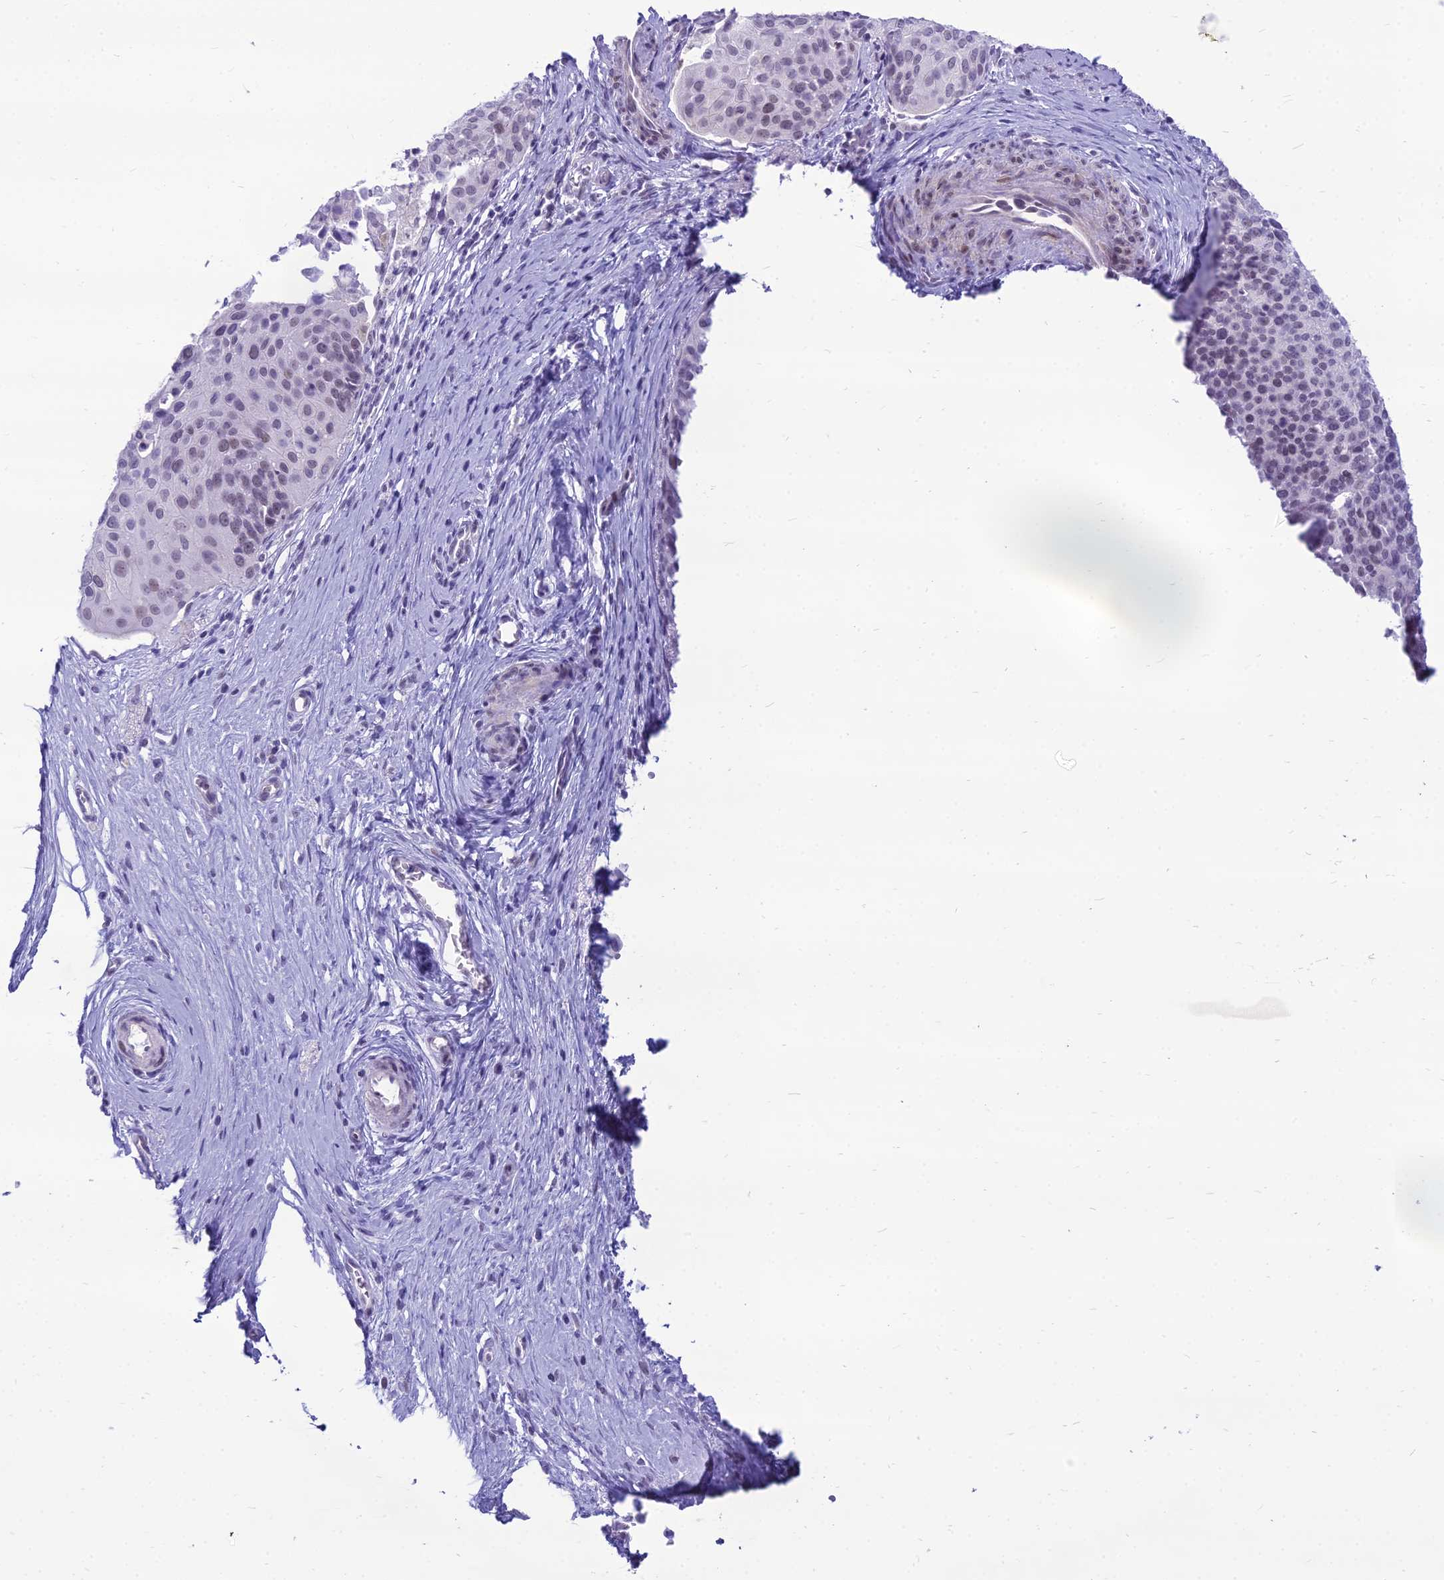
{"staining": {"intensity": "weak", "quantity": "<25%", "location": "nuclear"}, "tissue": "cervical cancer", "cell_type": "Tumor cells", "image_type": "cancer", "snomed": [{"axis": "morphology", "description": "Squamous cell carcinoma, NOS"}, {"axis": "topography", "description": "Cervix"}], "caption": "This is an IHC histopathology image of cervical cancer. There is no staining in tumor cells.", "gene": "DHX40", "patient": {"sex": "female", "age": 44}}